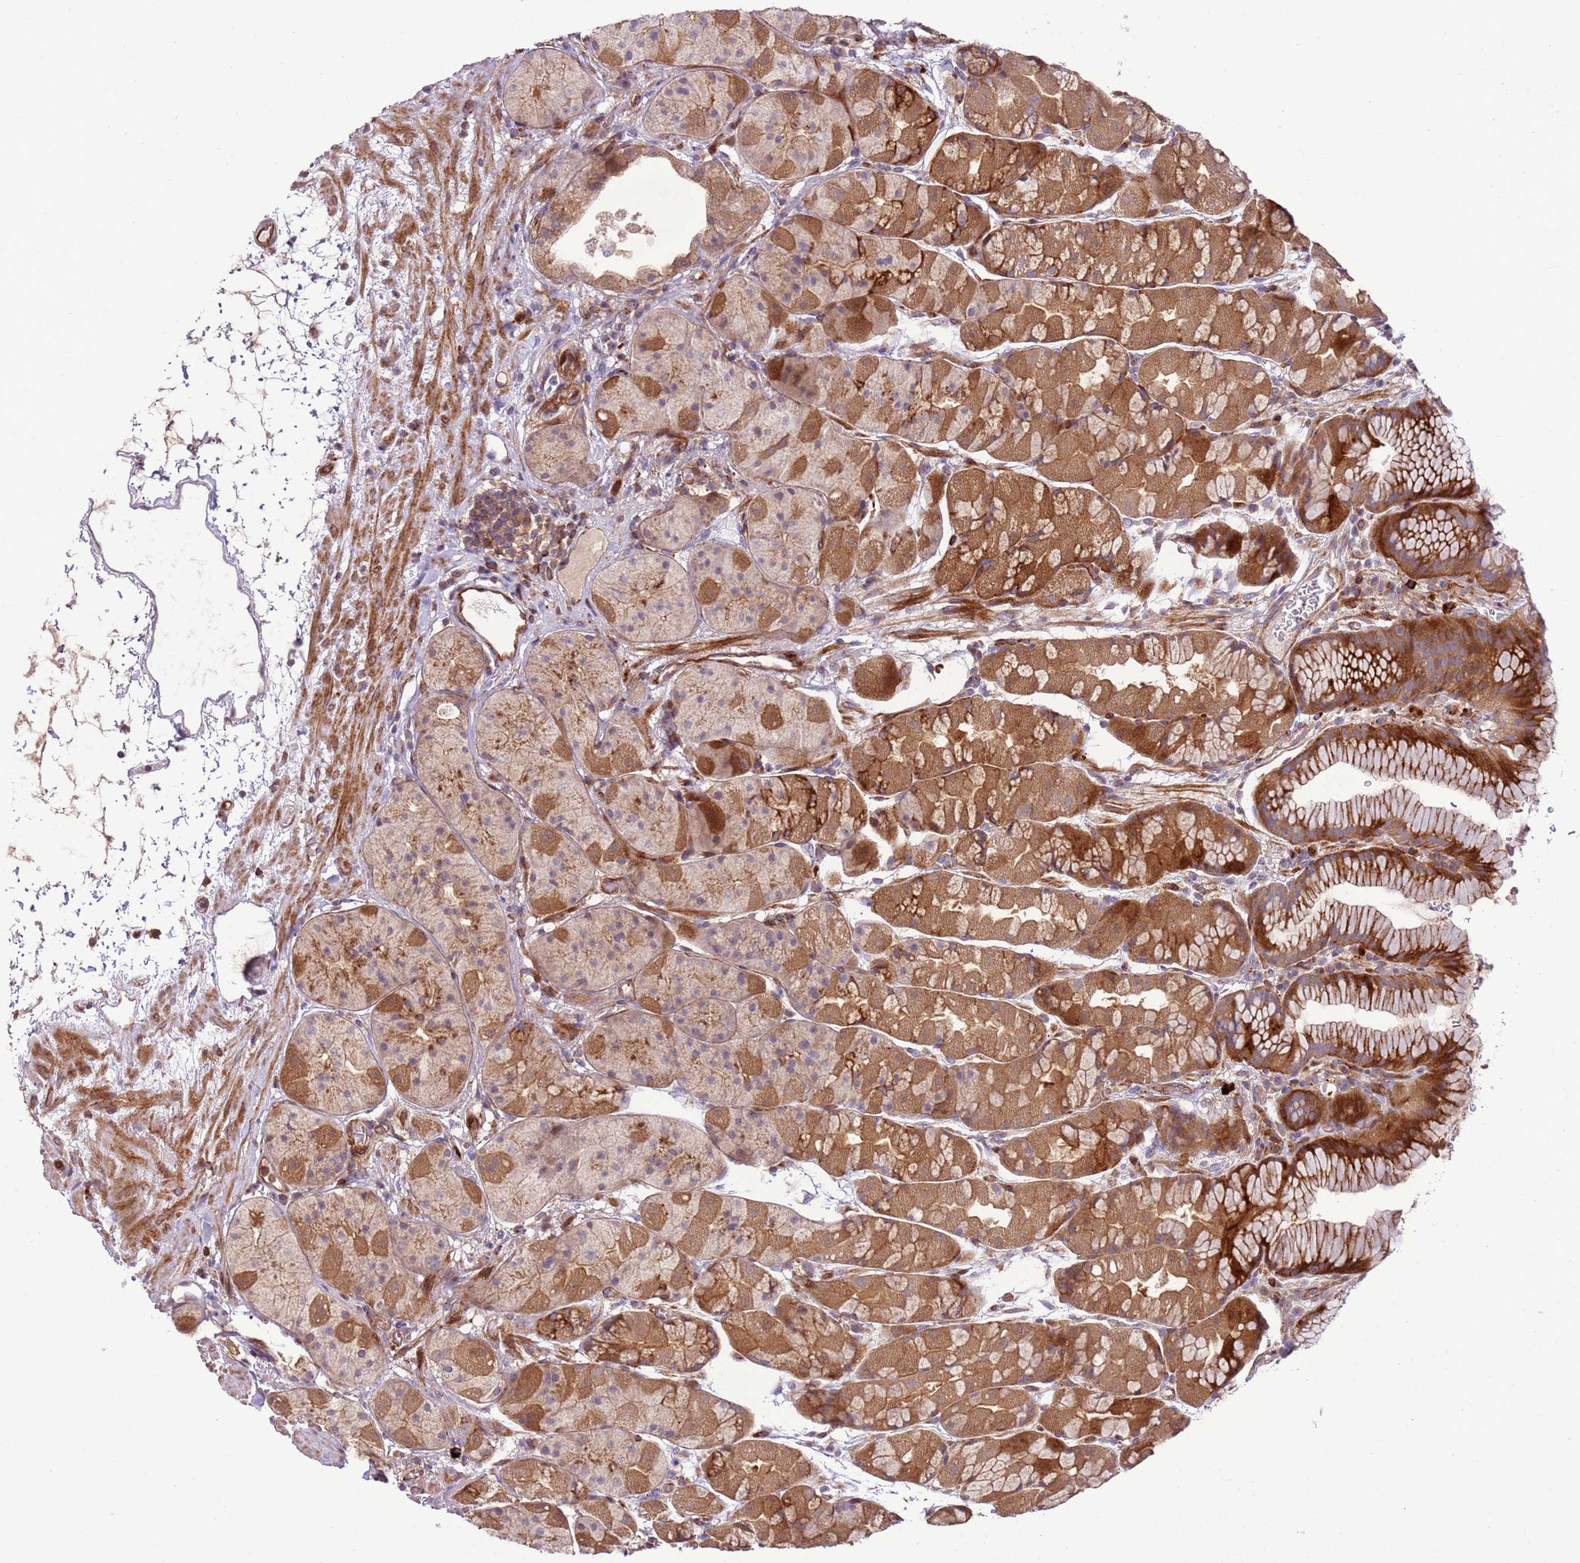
{"staining": {"intensity": "strong", "quantity": ">75%", "location": "cytoplasmic/membranous"}, "tissue": "stomach", "cell_type": "Glandular cells", "image_type": "normal", "snomed": [{"axis": "morphology", "description": "Normal tissue, NOS"}, {"axis": "topography", "description": "Stomach"}], "caption": "Brown immunohistochemical staining in unremarkable human stomach shows strong cytoplasmic/membranous expression in approximately >75% of glandular cells.", "gene": "ZNF624", "patient": {"sex": "male", "age": 57}}